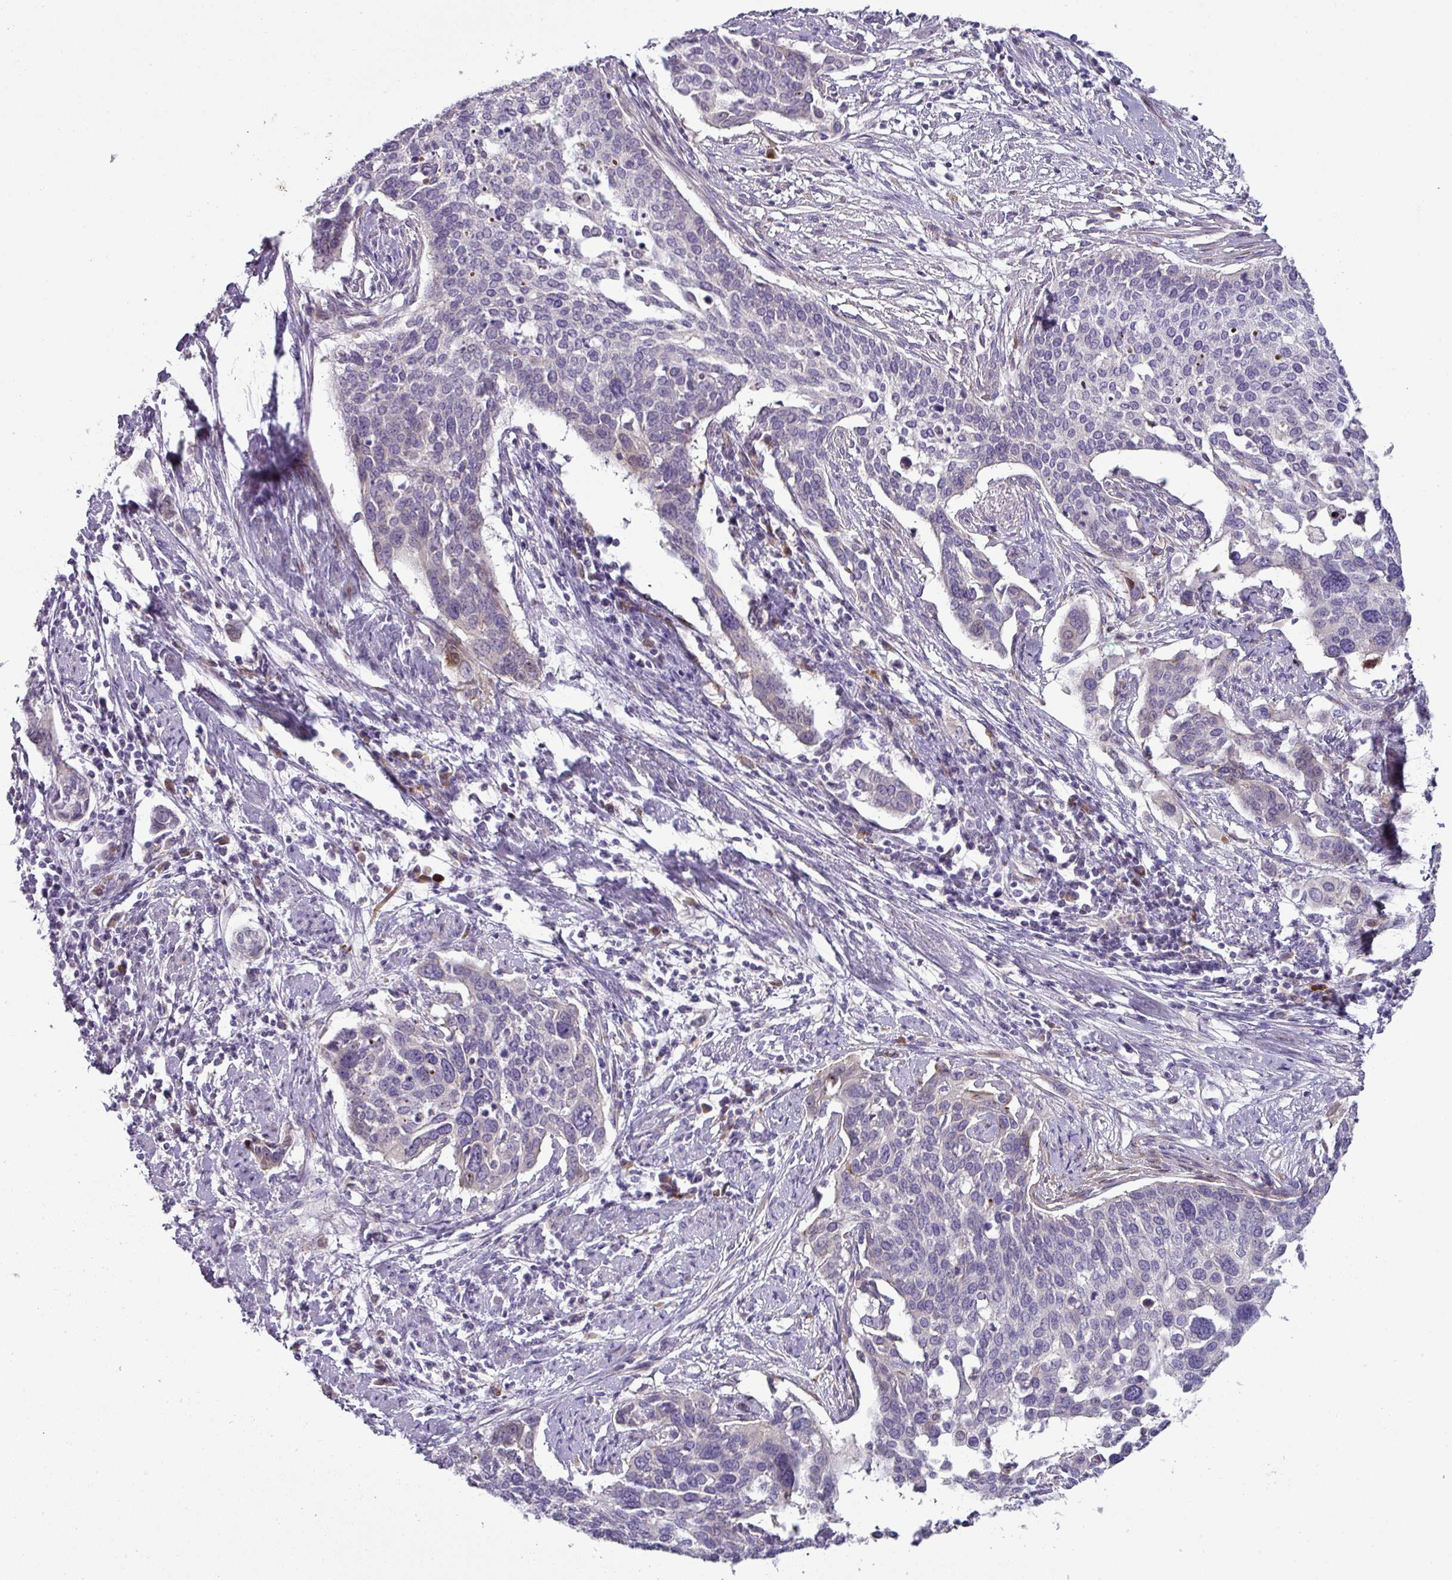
{"staining": {"intensity": "negative", "quantity": "none", "location": "none"}, "tissue": "cervical cancer", "cell_type": "Tumor cells", "image_type": "cancer", "snomed": [{"axis": "morphology", "description": "Squamous cell carcinoma, NOS"}, {"axis": "topography", "description": "Cervix"}], "caption": "Human cervical cancer stained for a protein using IHC shows no staining in tumor cells.", "gene": "ATP6V1F", "patient": {"sex": "female", "age": 44}}